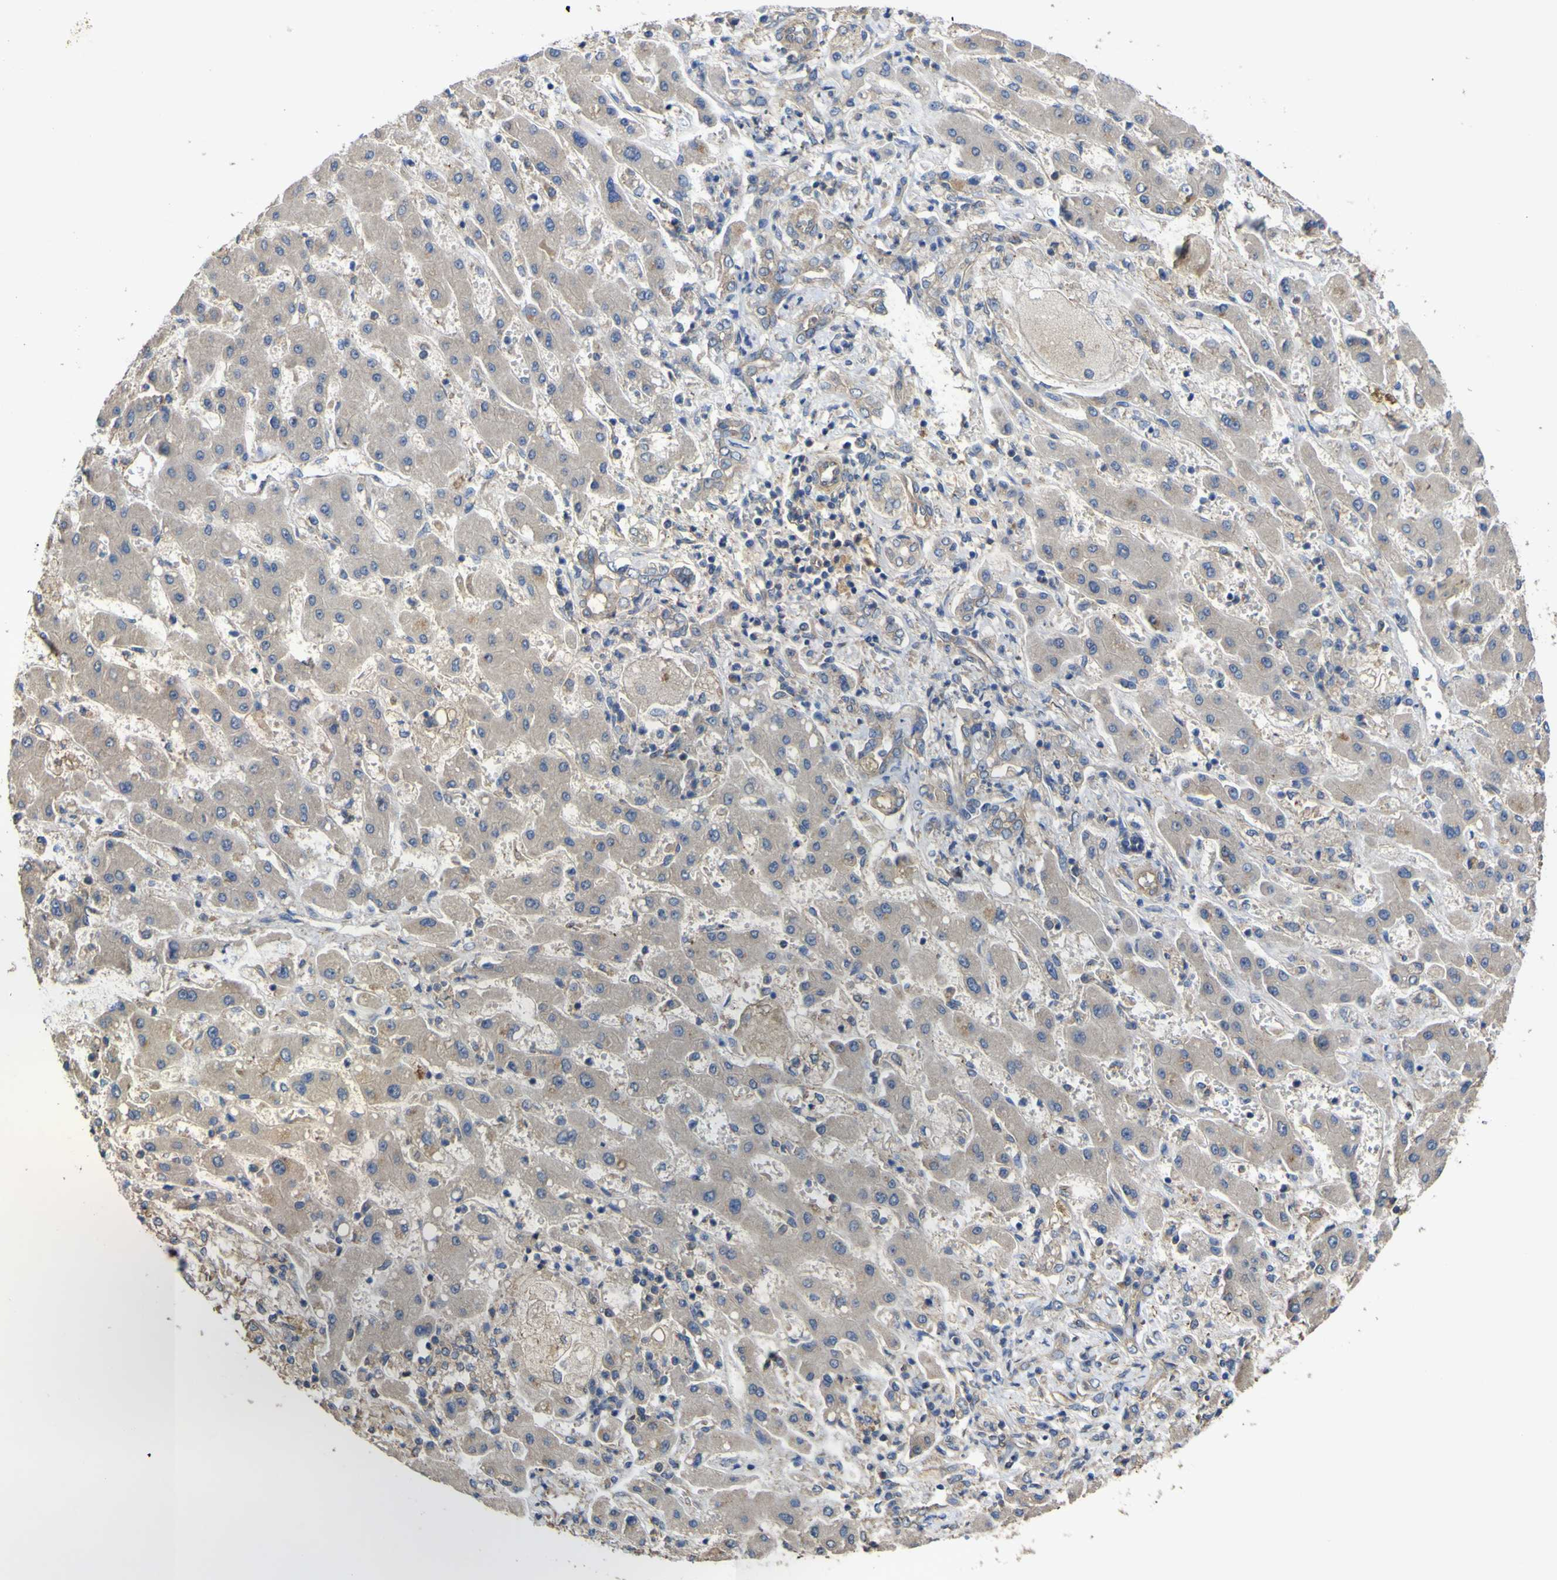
{"staining": {"intensity": "weak", "quantity": ">75%", "location": "cytoplasmic/membranous"}, "tissue": "liver cancer", "cell_type": "Tumor cells", "image_type": "cancer", "snomed": [{"axis": "morphology", "description": "Cholangiocarcinoma"}, {"axis": "topography", "description": "Liver"}], "caption": "Weak cytoplasmic/membranous staining is seen in approximately >75% of tumor cells in liver cancer.", "gene": "TNFSF15", "patient": {"sex": "male", "age": 50}}